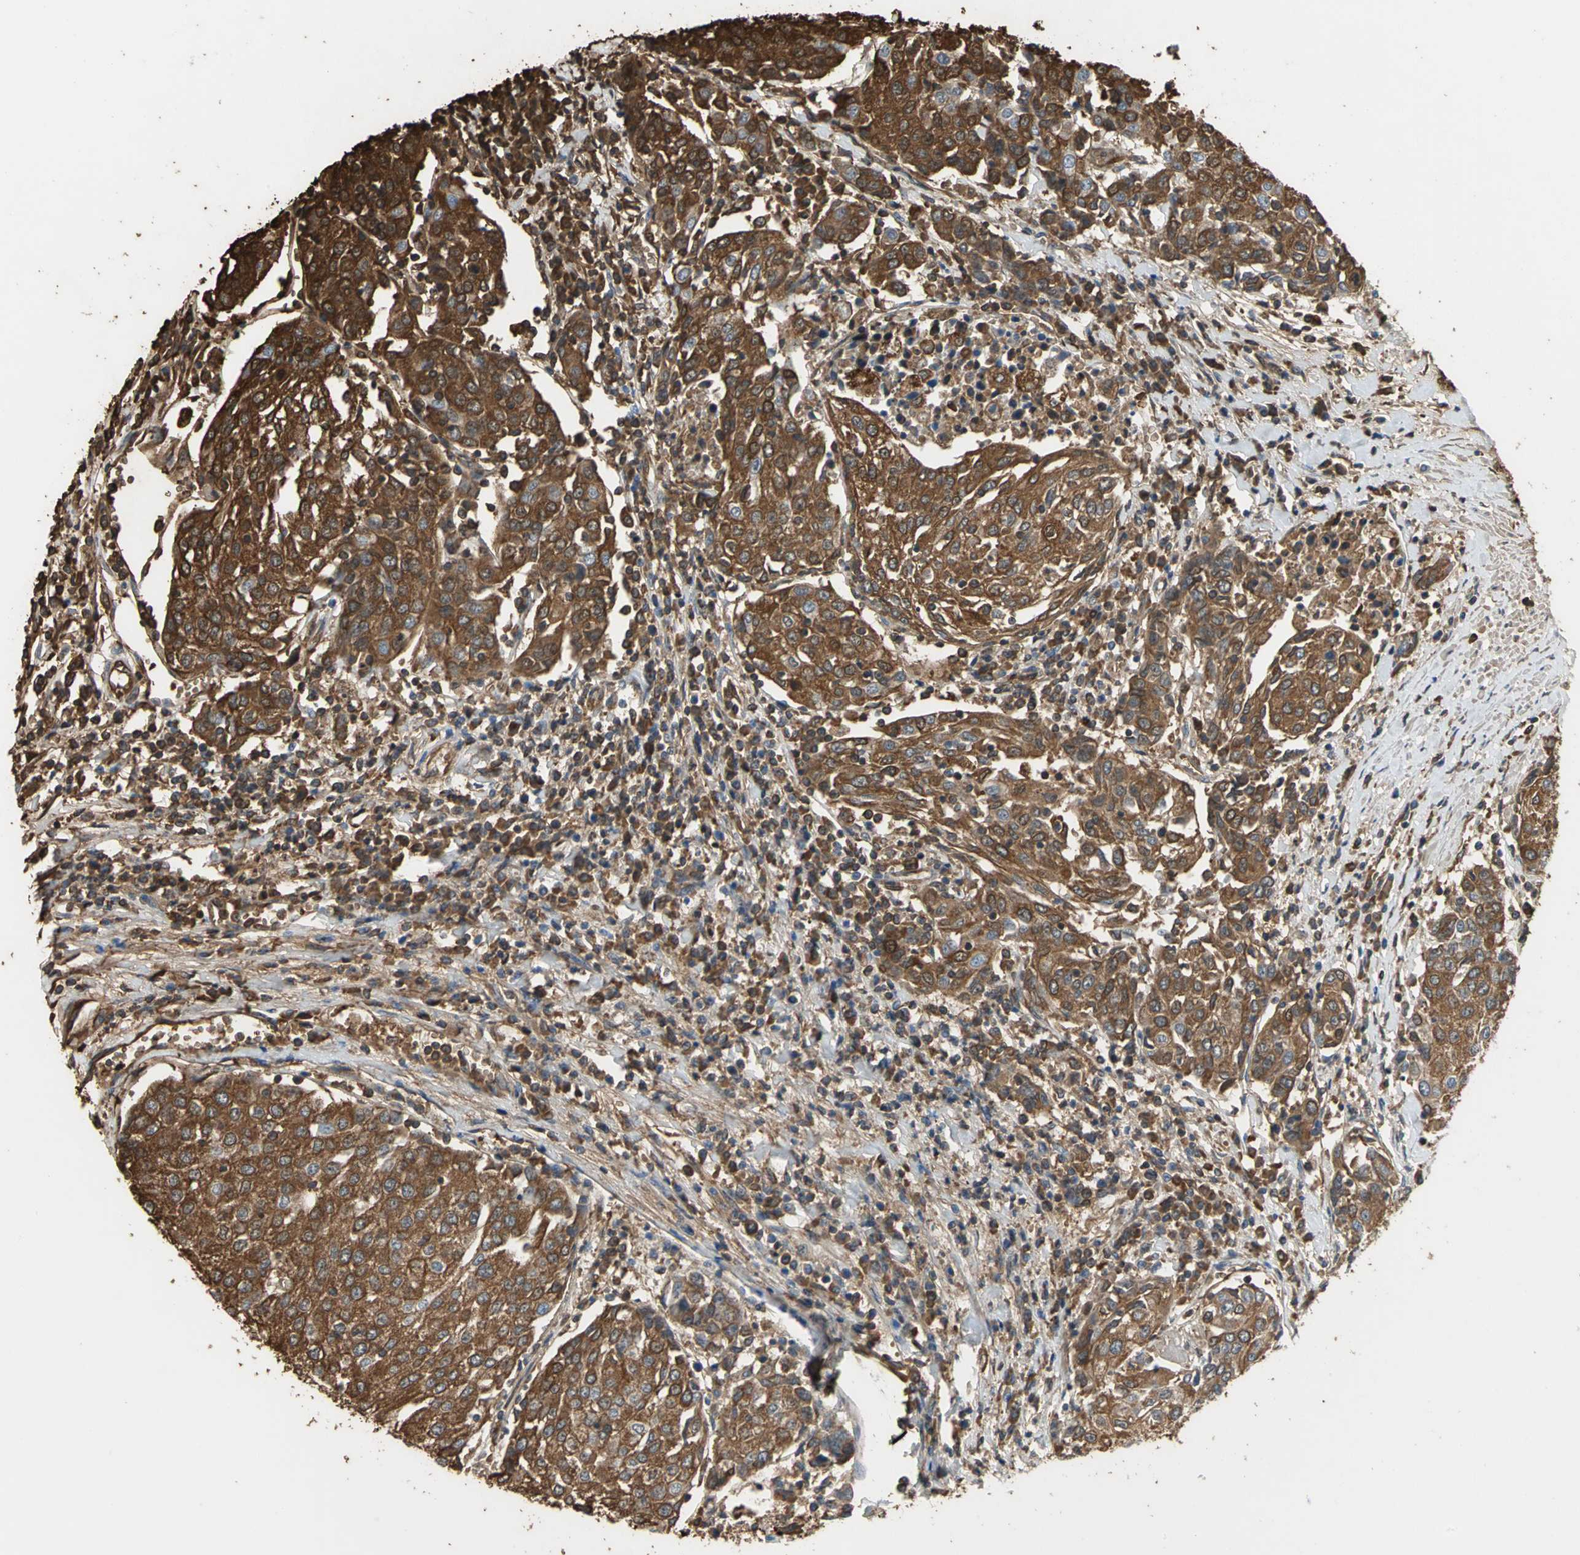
{"staining": {"intensity": "strong", "quantity": ">75%", "location": "cytoplasmic/membranous"}, "tissue": "urothelial cancer", "cell_type": "Tumor cells", "image_type": "cancer", "snomed": [{"axis": "morphology", "description": "Urothelial carcinoma, High grade"}, {"axis": "topography", "description": "Urinary bladder"}], "caption": "IHC image of neoplastic tissue: human high-grade urothelial carcinoma stained using IHC reveals high levels of strong protein expression localized specifically in the cytoplasmic/membranous of tumor cells, appearing as a cytoplasmic/membranous brown color.", "gene": "TREM1", "patient": {"sex": "female", "age": 85}}